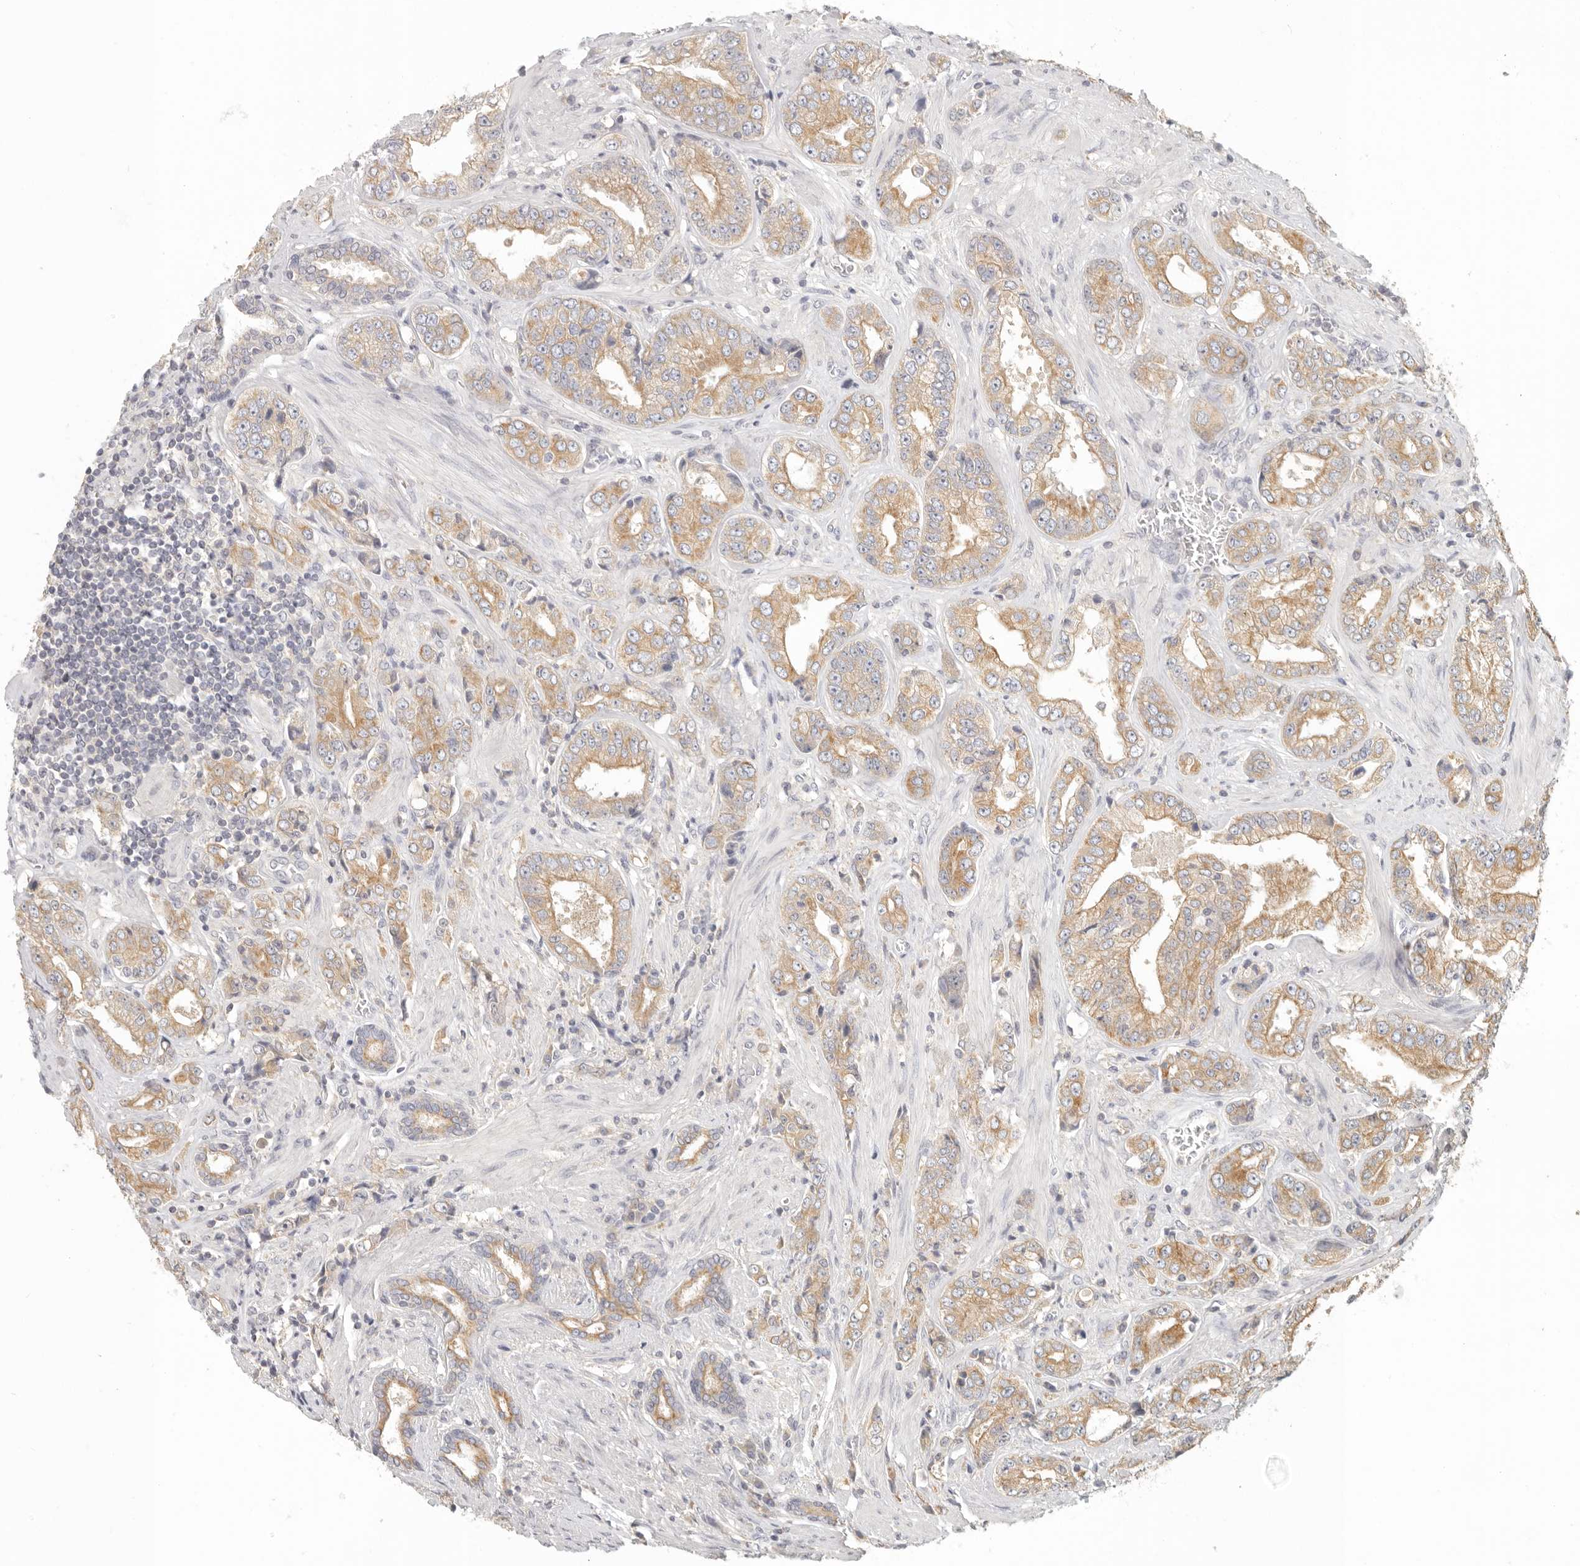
{"staining": {"intensity": "moderate", "quantity": ">75%", "location": "cytoplasmic/membranous"}, "tissue": "prostate cancer", "cell_type": "Tumor cells", "image_type": "cancer", "snomed": [{"axis": "morphology", "description": "Adenocarcinoma, High grade"}, {"axis": "topography", "description": "Prostate"}], "caption": "Brown immunohistochemical staining in human prostate cancer exhibits moderate cytoplasmic/membranous positivity in about >75% of tumor cells.", "gene": "AHDC1", "patient": {"sex": "male", "age": 61}}